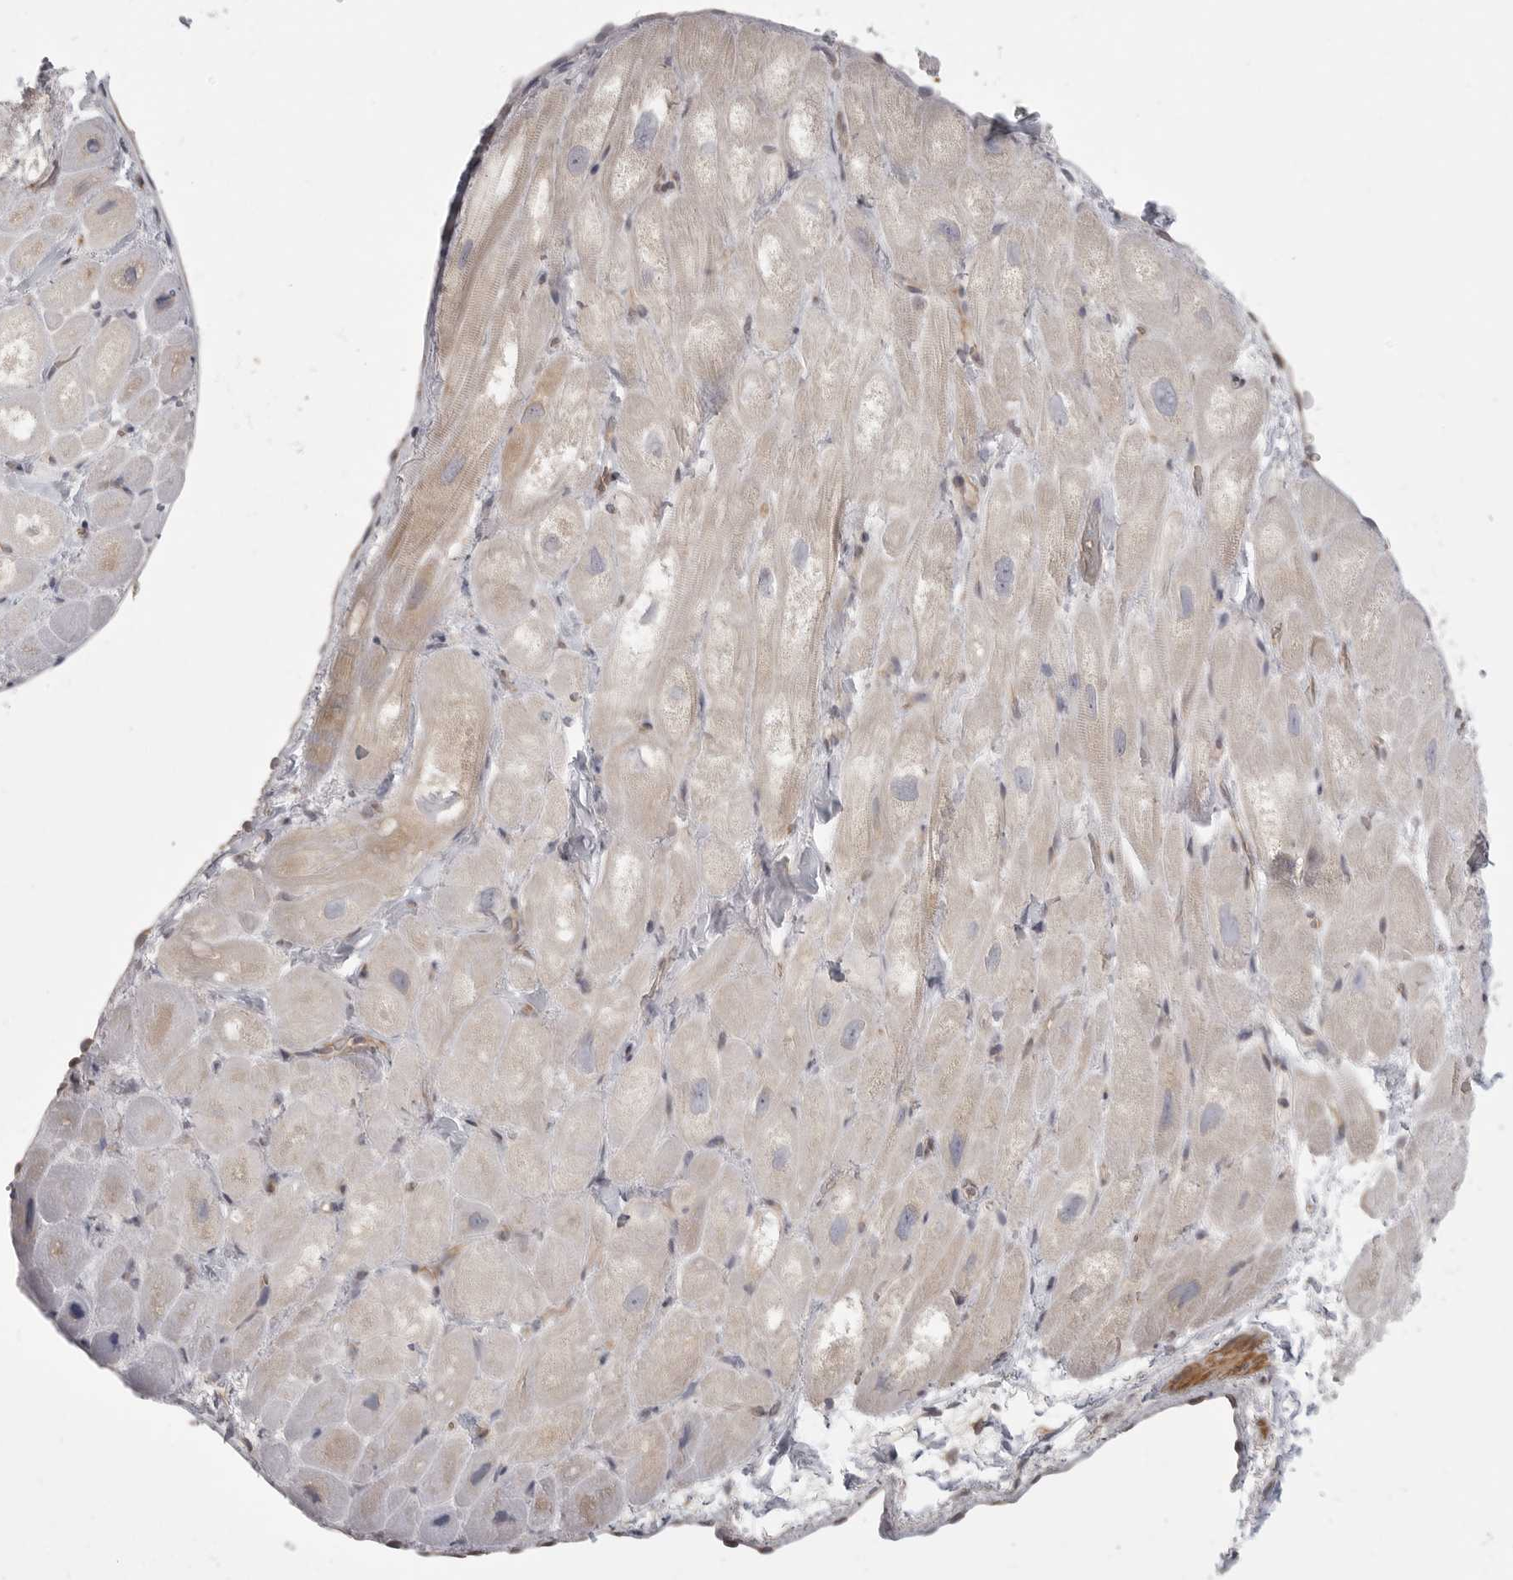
{"staining": {"intensity": "weak", "quantity": "<25%", "location": "cytoplasmic/membranous"}, "tissue": "heart muscle", "cell_type": "Cardiomyocytes", "image_type": "normal", "snomed": [{"axis": "morphology", "description": "Normal tissue, NOS"}, {"axis": "topography", "description": "Heart"}], "caption": "Immunohistochemistry micrograph of unremarkable heart muscle: human heart muscle stained with DAB exhibits no significant protein expression in cardiomyocytes. The staining was performed using DAB to visualize the protein expression in brown, while the nuclei were stained in blue with hematoxylin (Magnification: 20x).", "gene": "CERS2", "patient": {"sex": "male", "age": 49}}